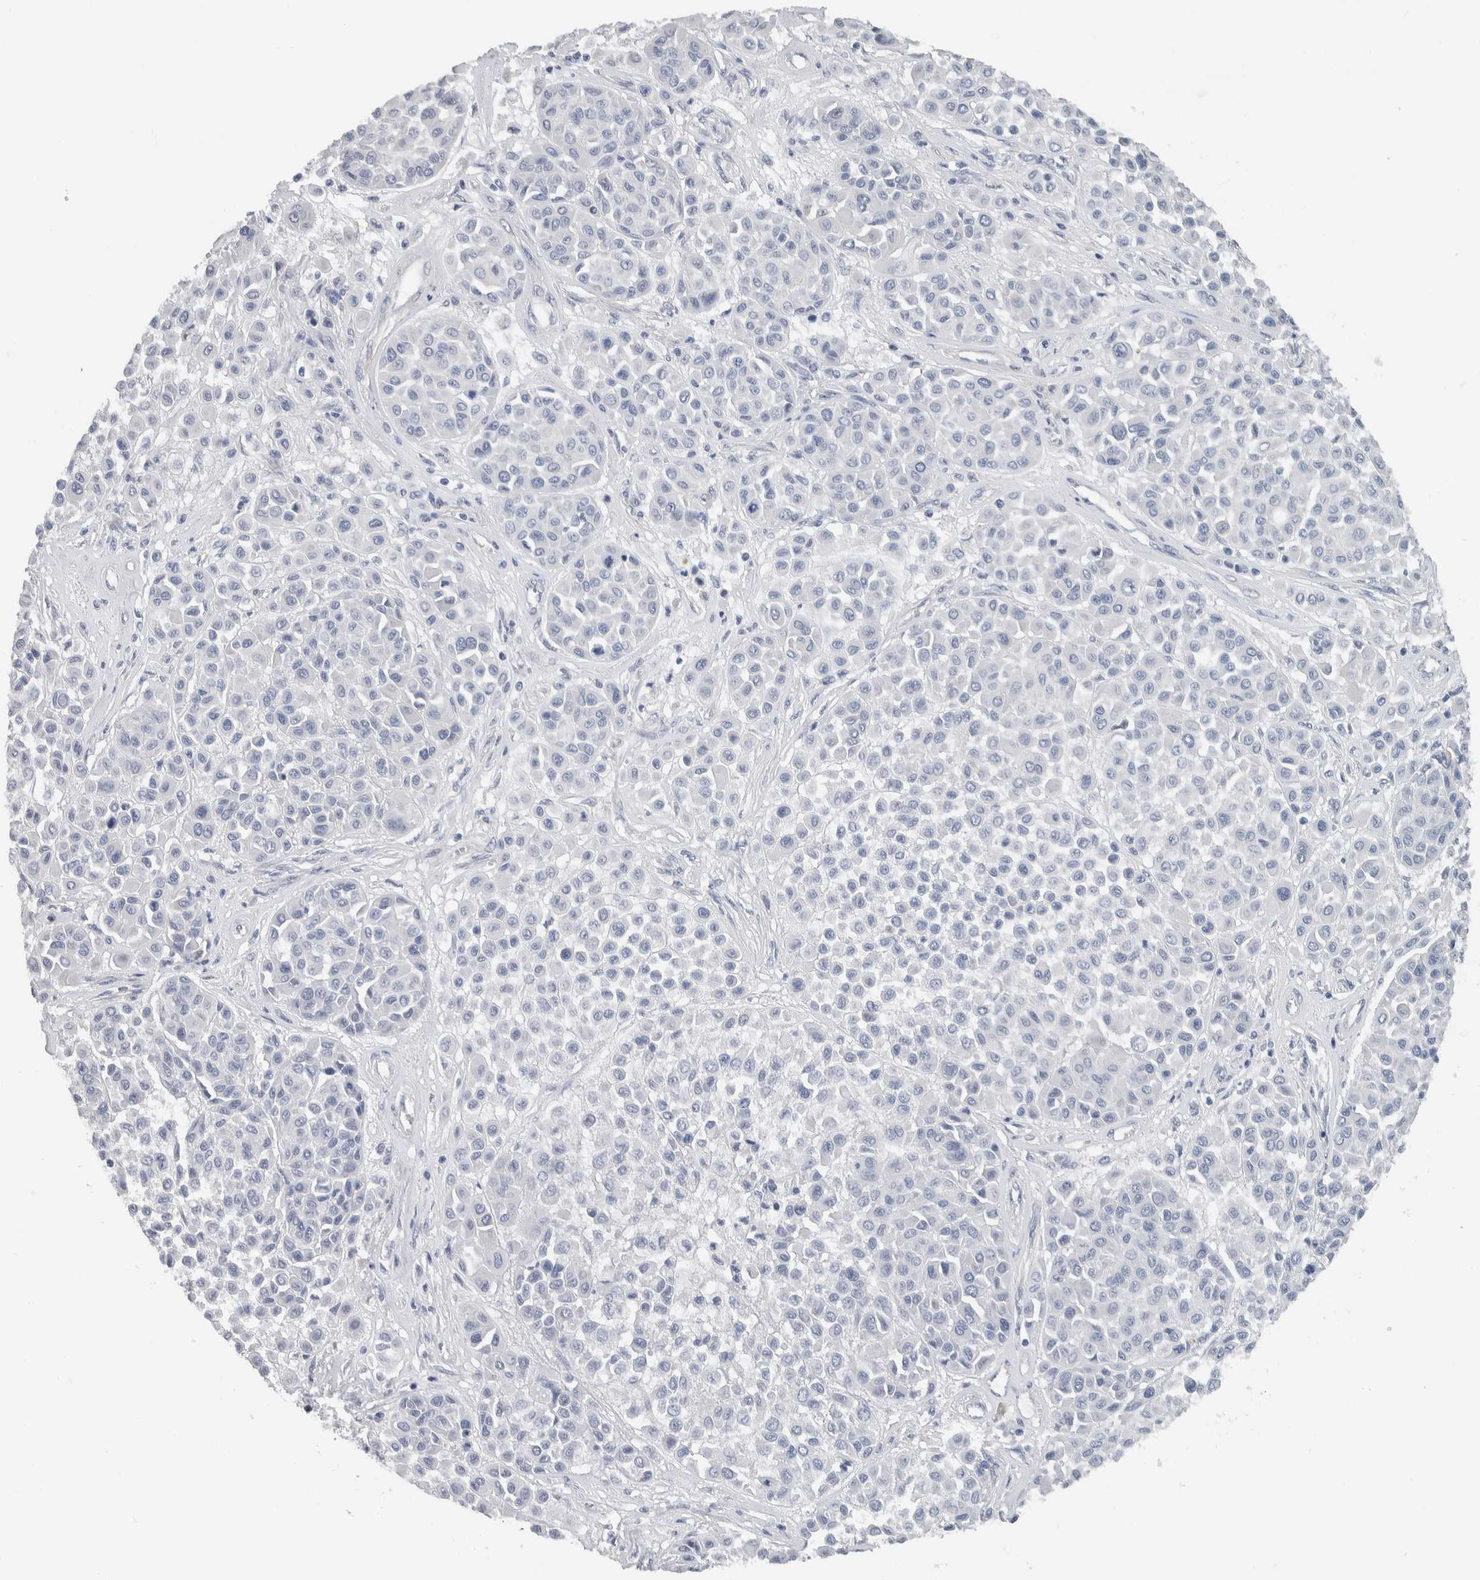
{"staining": {"intensity": "negative", "quantity": "none", "location": "none"}, "tissue": "melanoma", "cell_type": "Tumor cells", "image_type": "cancer", "snomed": [{"axis": "morphology", "description": "Malignant melanoma, Metastatic site"}, {"axis": "topography", "description": "Soft tissue"}], "caption": "Immunohistochemistry photomicrograph of human malignant melanoma (metastatic site) stained for a protein (brown), which exhibits no staining in tumor cells. The staining was performed using DAB to visualize the protein expression in brown, while the nuclei were stained in blue with hematoxylin (Magnification: 20x).", "gene": "NEFM", "patient": {"sex": "male", "age": 41}}